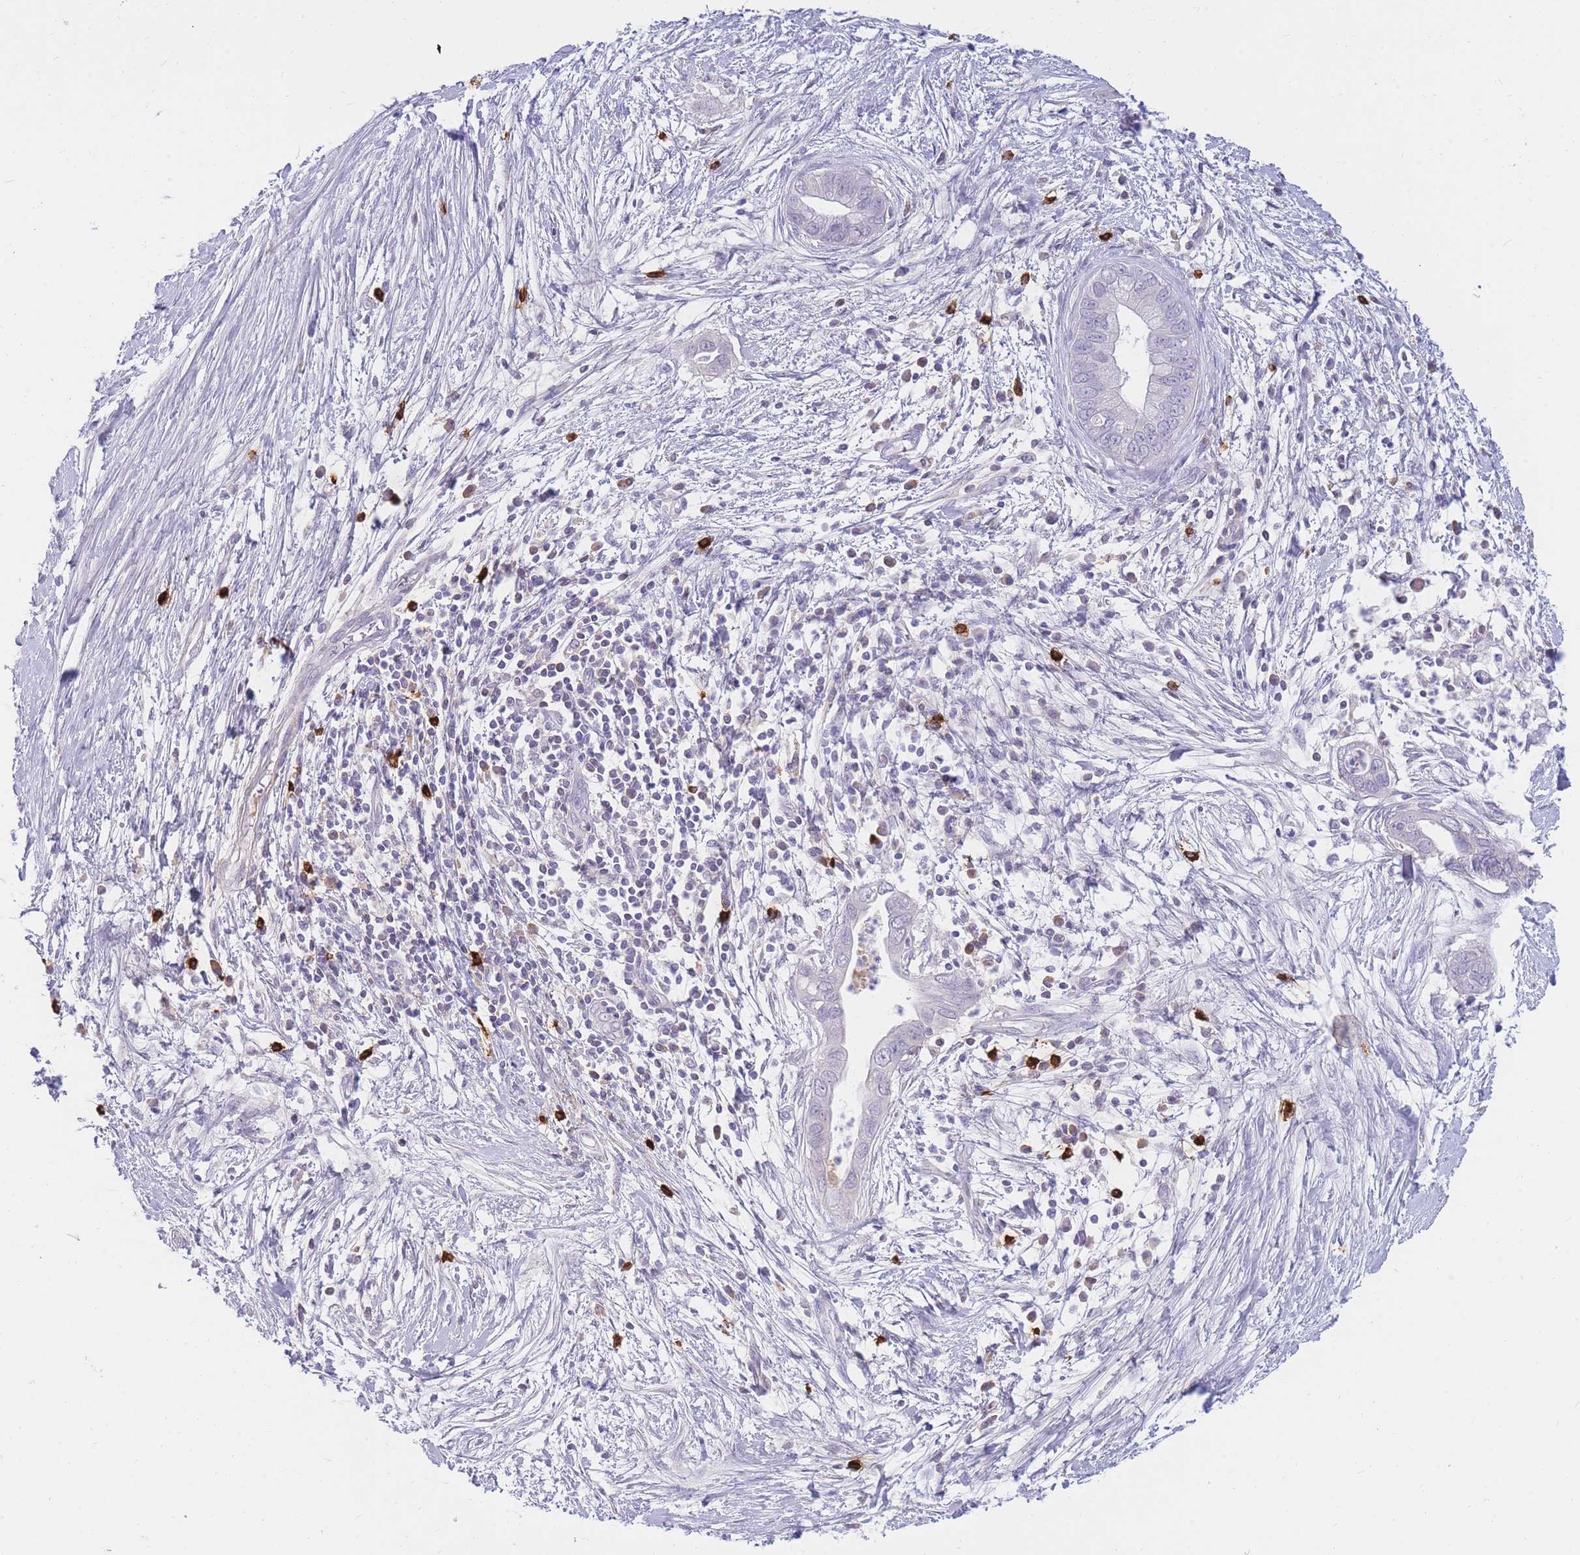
{"staining": {"intensity": "negative", "quantity": "none", "location": "none"}, "tissue": "pancreatic cancer", "cell_type": "Tumor cells", "image_type": "cancer", "snomed": [{"axis": "morphology", "description": "Adenocarcinoma, NOS"}, {"axis": "topography", "description": "Pancreas"}], "caption": "IHC histopathology image of neoplastic tissue: adenocarcinoma (pancreatic) stained with DAB (3,3'-diaminobenzidine) displays no significant protein expression in tumor cells.", "gene": "TPSD1", "patient": {"sex": "male", "age": 75}}